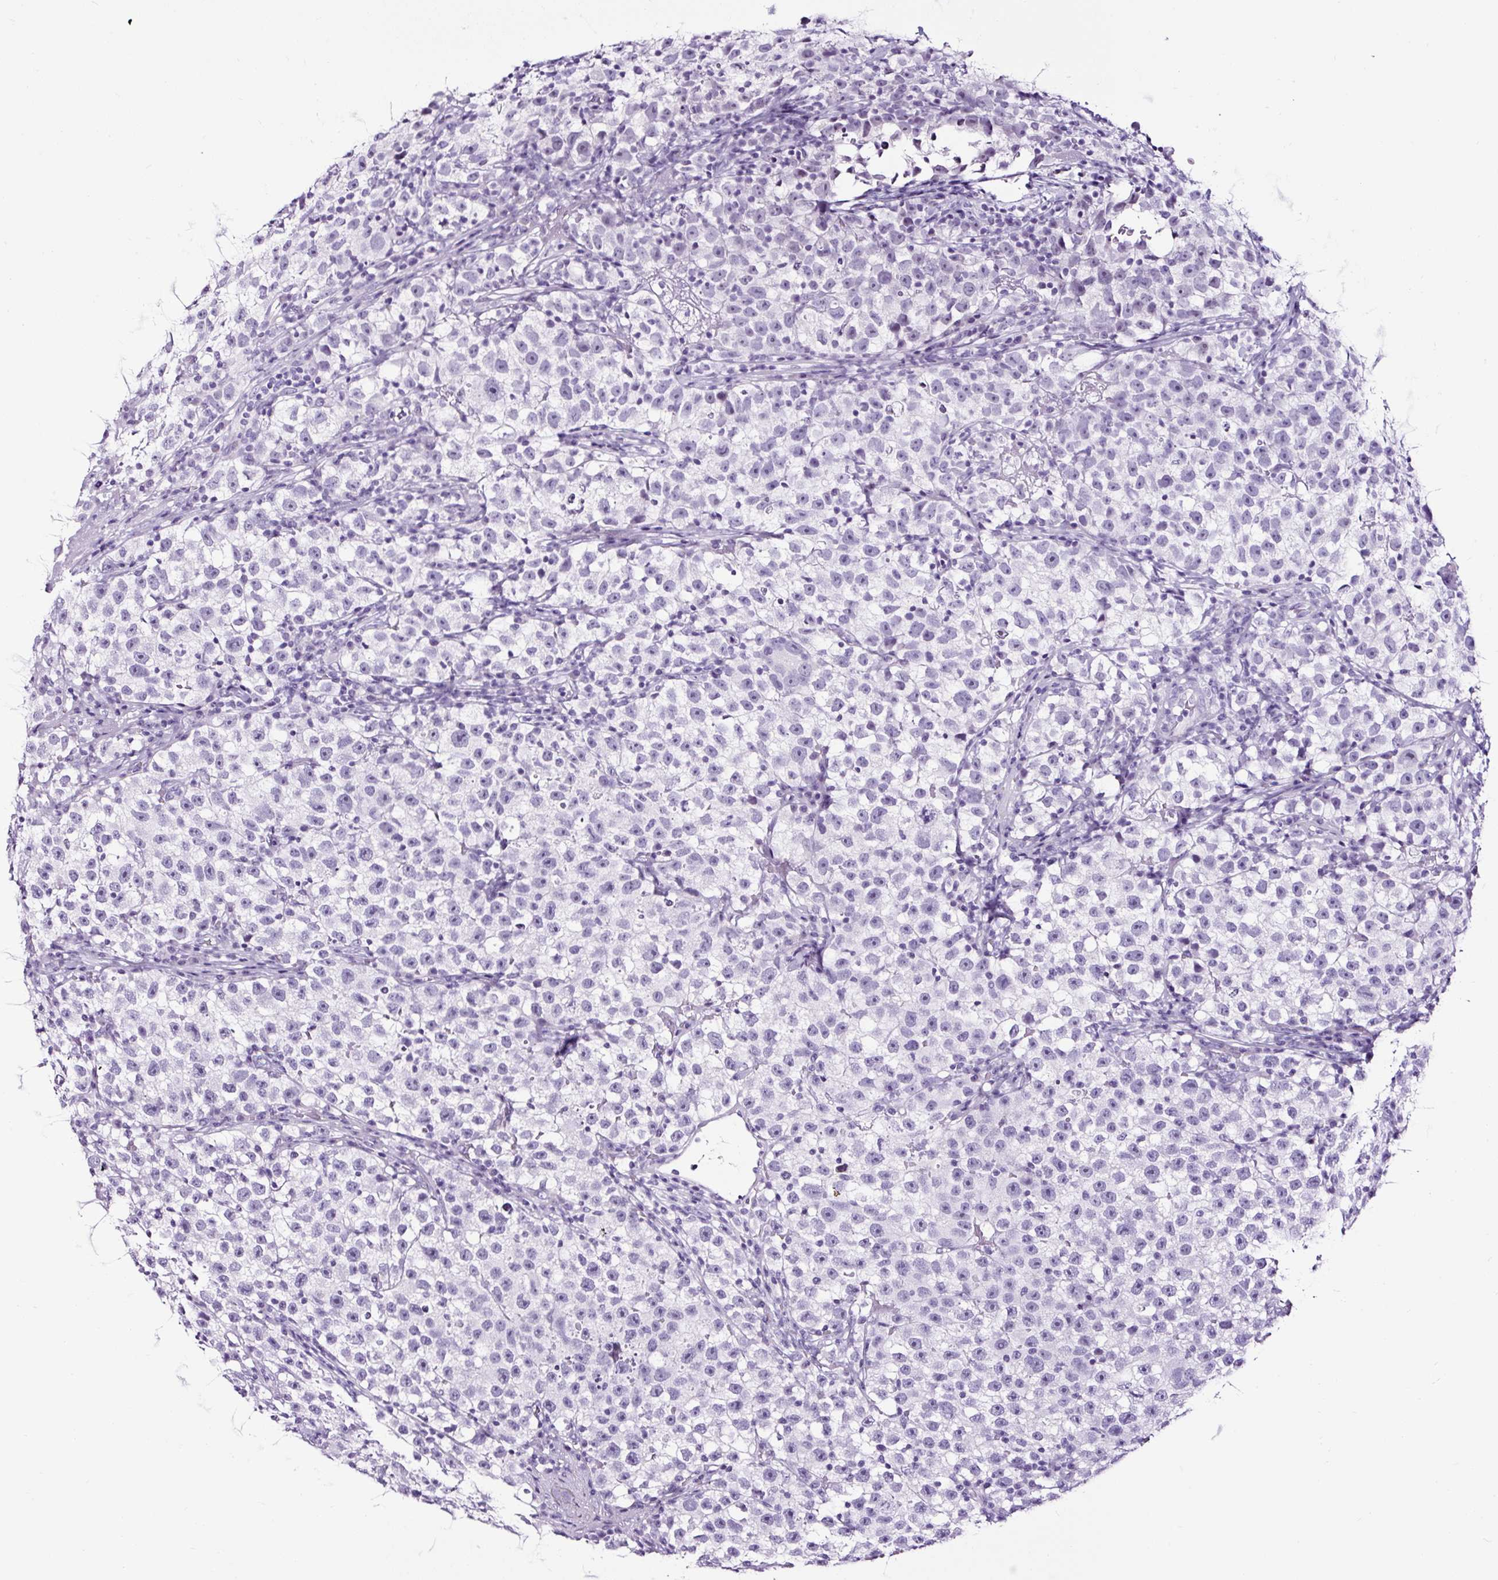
{"staining": {"intensity": "negative", "quantity": "none", "location": "none"}, "tissue": "testis cancer", "cell_type": "Tumor cells", "image_type": "cancer", "snomed": [{"axis": "morphology", "description": "Seminoma, NOS"}, {"axis": "topography", "description": "Testis"}], "caption": "Image shows no protein positivity in tumor cells of testis cancer (seminoma) tissue.", "gene": "NPHS2", "patient": {"sex": "male", "age": 22}}